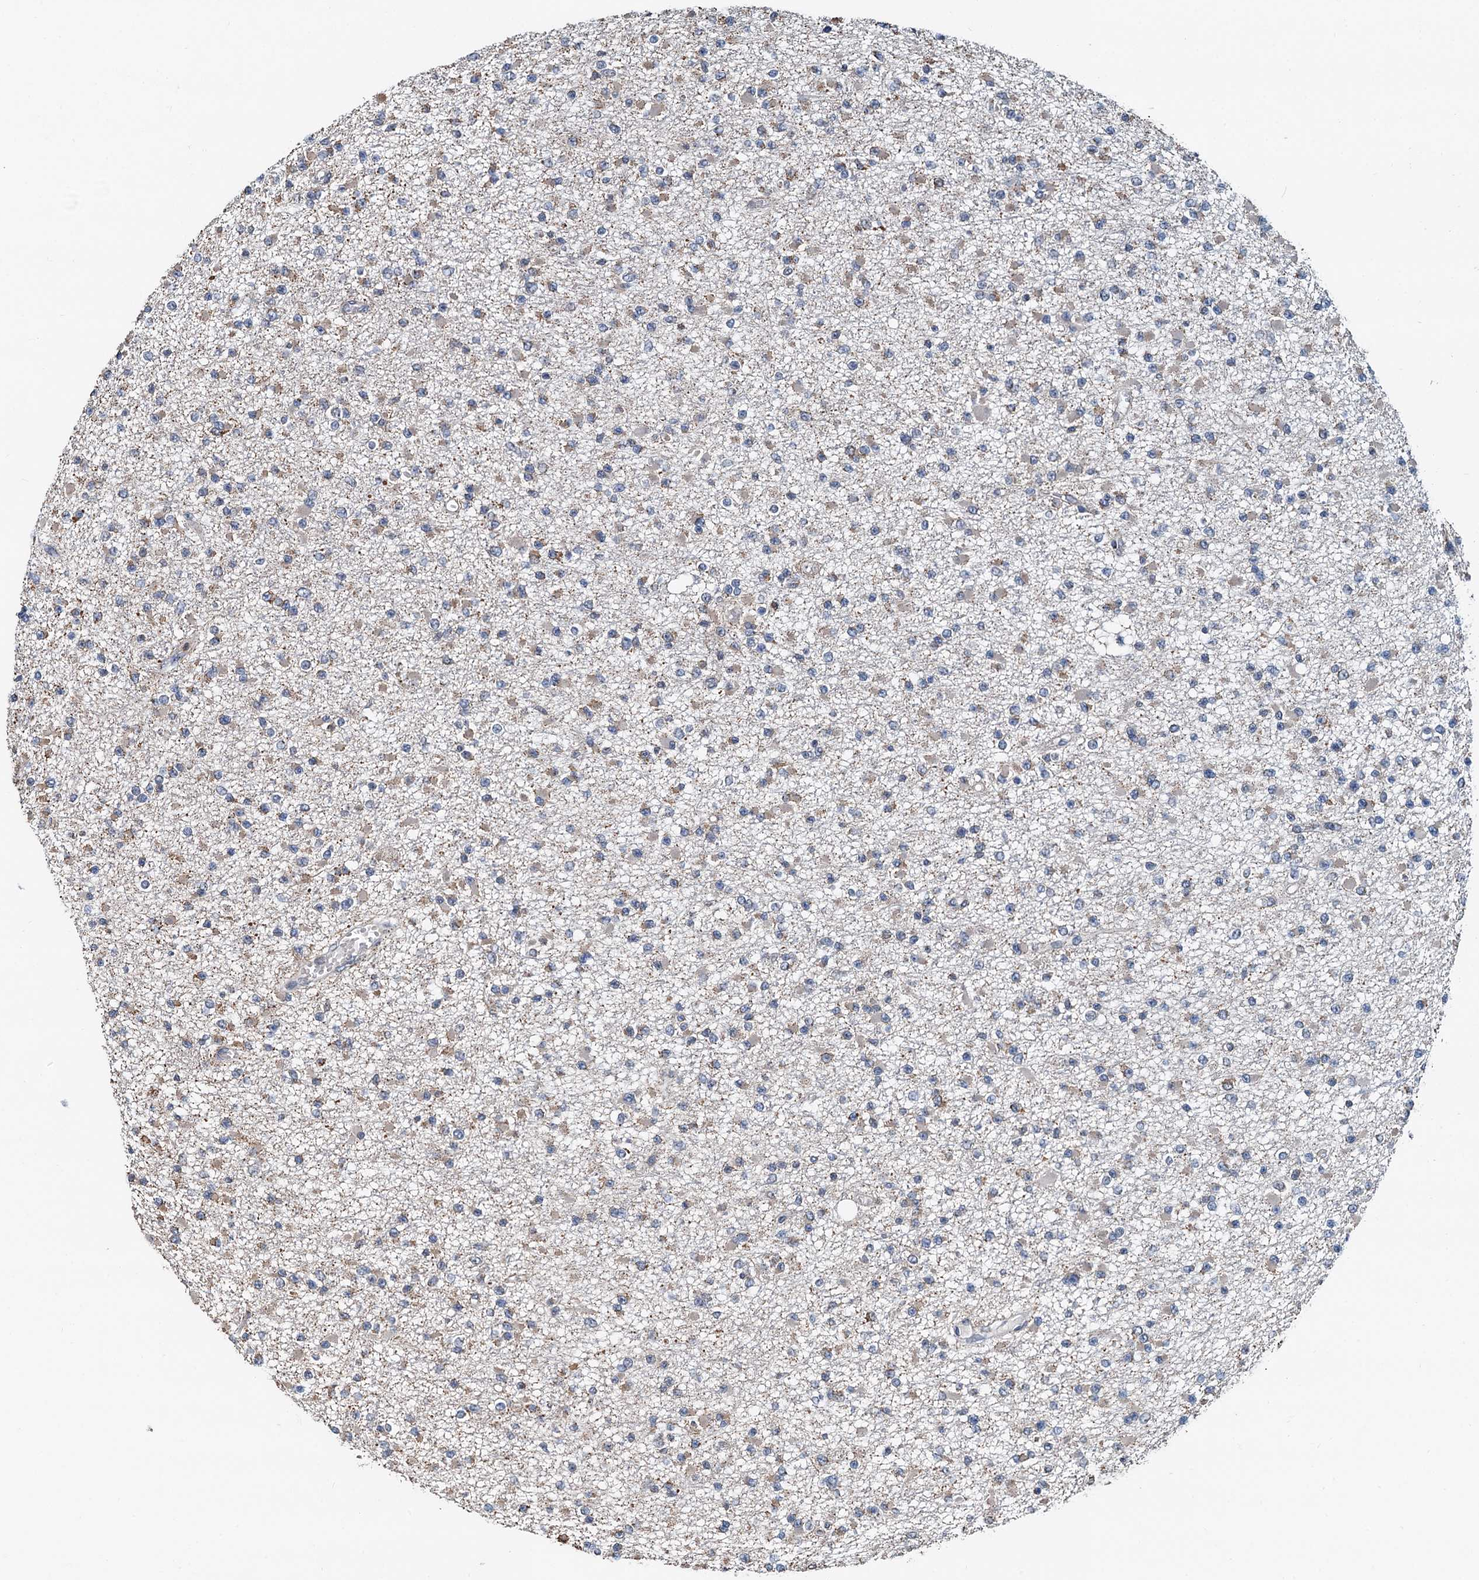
{"staining": {"intensity": "weak", "quantity": "<25%", "location": "cytoplasmic/membranous"}, "tissue": "glioma", "cell_type": "Tumor cells", "image_type": "cancer", "snomed": [{"axis": "morphology", "description": "Glioma, malignant, Low grade"}, {"axis": "topography", "description": "Brain"}], "caption": "DAB immunohistochemical staining of human glioma displays no significant positivity in tumor cells.", "gene": "MCMBP", "patient": {"sex": "female", "age": 22}}